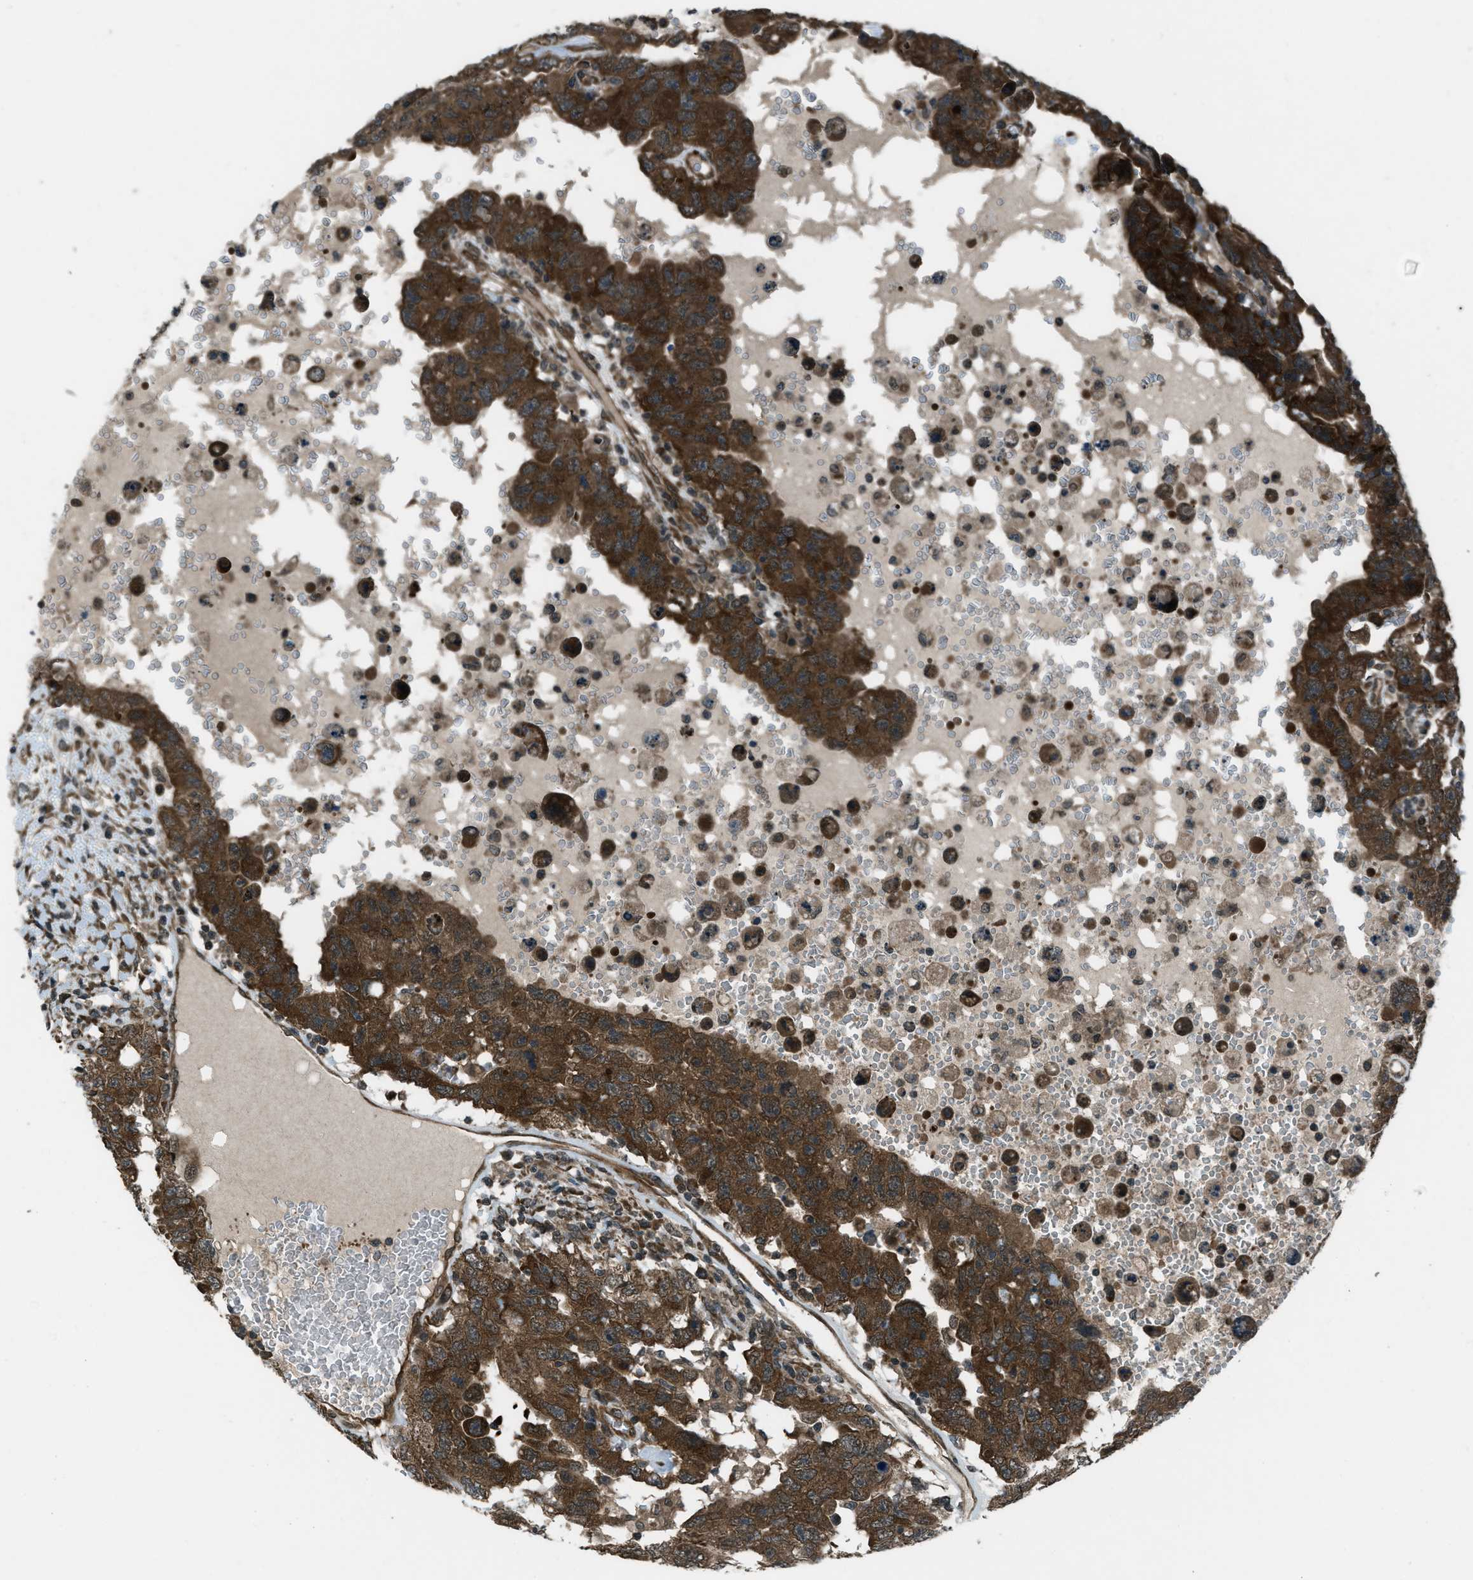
{"staining": {"intensity": "strong", "quantity": ">75%", "location": "cytoplasmic/membranous"}, "tissue": "testis cancer", "cell_type": "Tumor cells", "image_type": "cancer", "snomed": [{"axis": "morphology", "description": "Carcinoma, Embryonal, NOS"}, {"axis": "topography", "description": "Testis"}], "caption": "Embryonal carcinoma (testis) was stained to show a protein in brown. There is high levels of strong cytoplasmic/membranous staining in about >75% of tumor cells.", "gene": "ASAP2", "patient": {"sex": "male", "age": 26}}